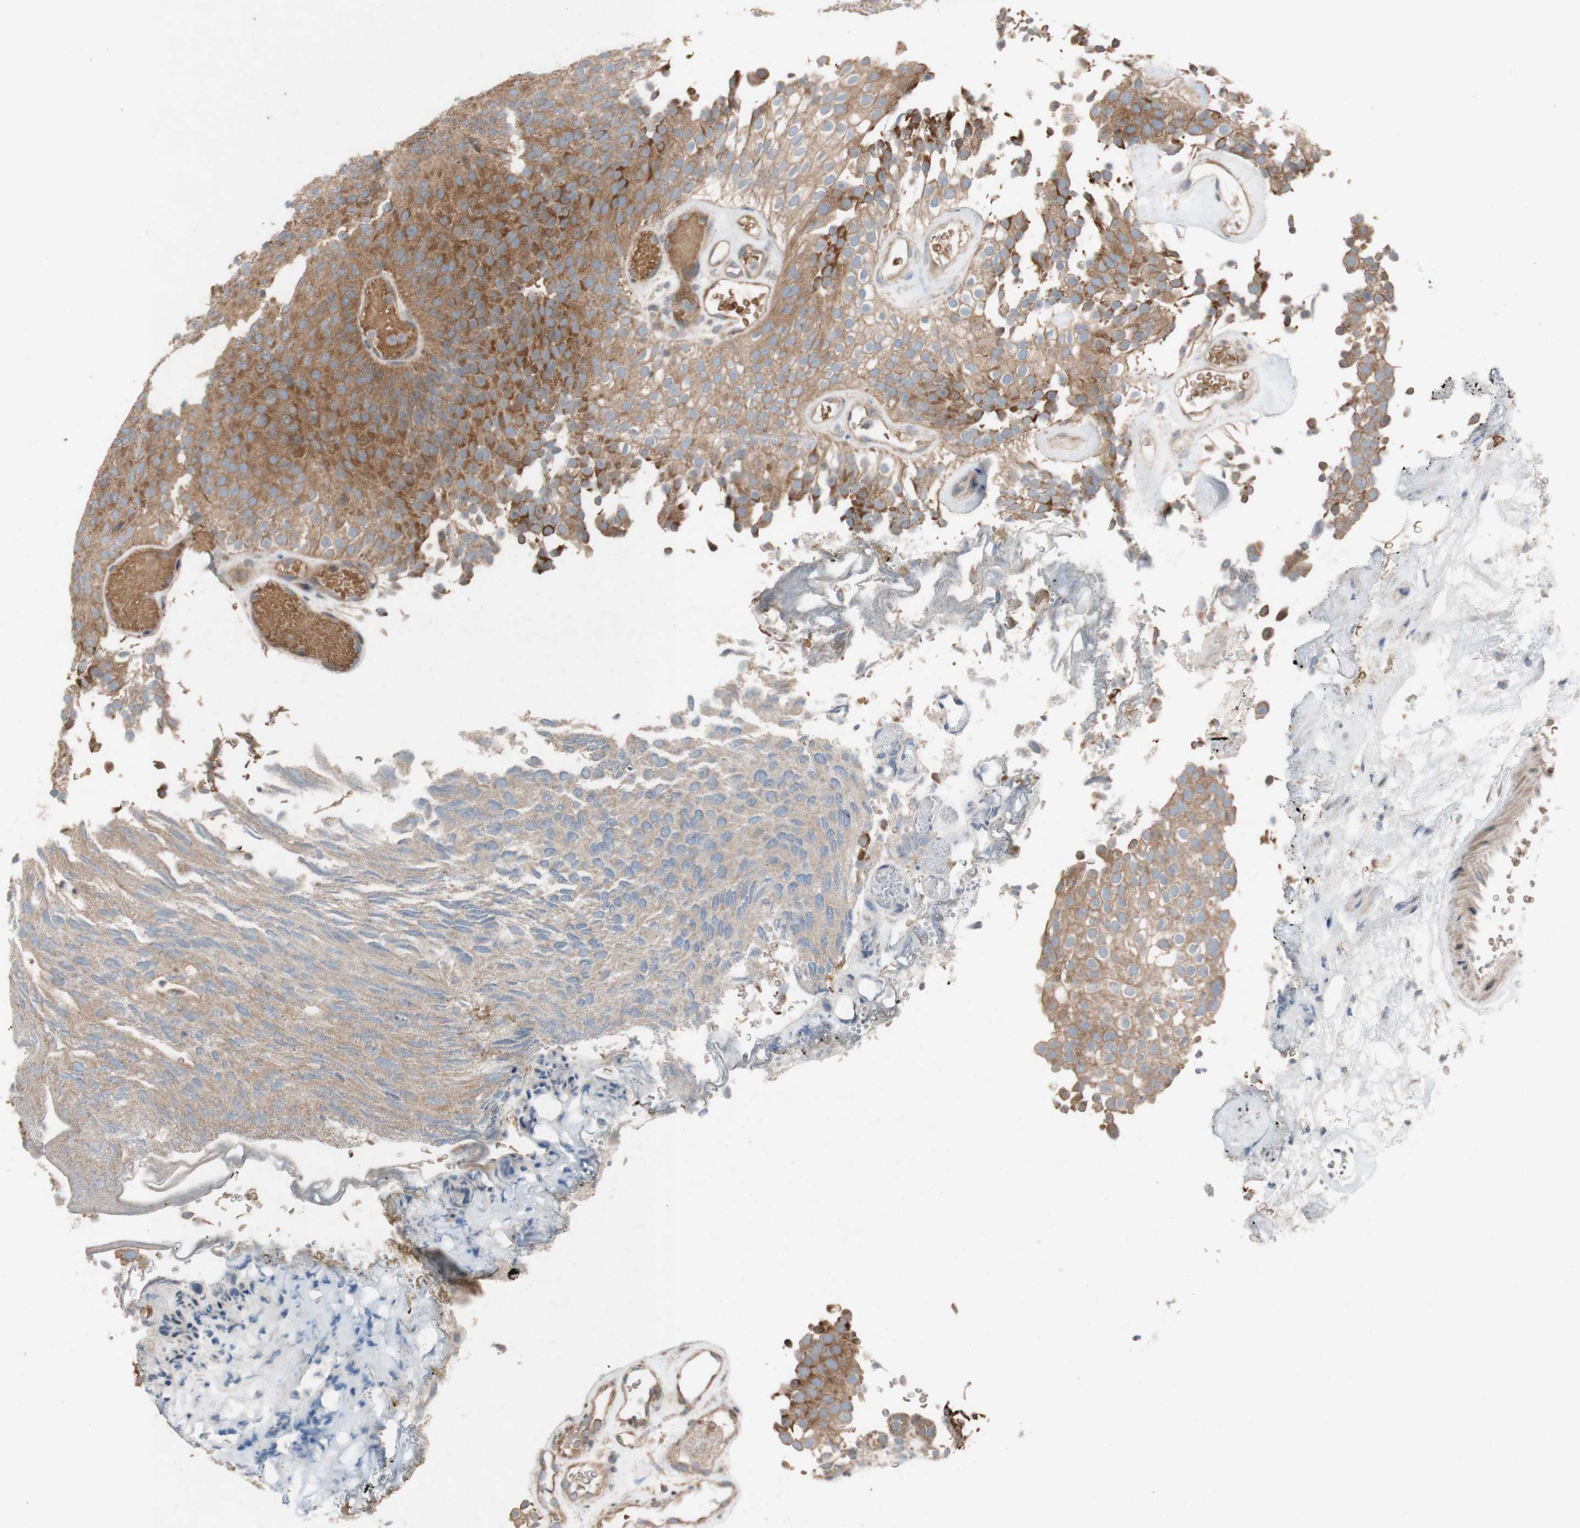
{"staining": {"intensity": "moderate", "quantity": ">75%", "location": "cytoplasmic/membranous"}, "tissue": "urothelial cancer", "cell_type": "Tumor cells", "image_type": "cancer", "snomed": [{"axis": "morphology", "description": "Urothelial carcinoma, Low grade"}, {"axis": "topography", "description": "Urinary bladder"}], "caption": "A medium amount of moderate cytoplasmic/membranous staining is identified in approximately >75% of tumor cells in urothelial carcinoma (low-grade) tissue. The protein of interest is shown in brown color, while the nuclei are stained blue.", "gene": "TST", "patient": {"sex": "male", "age": 78}}